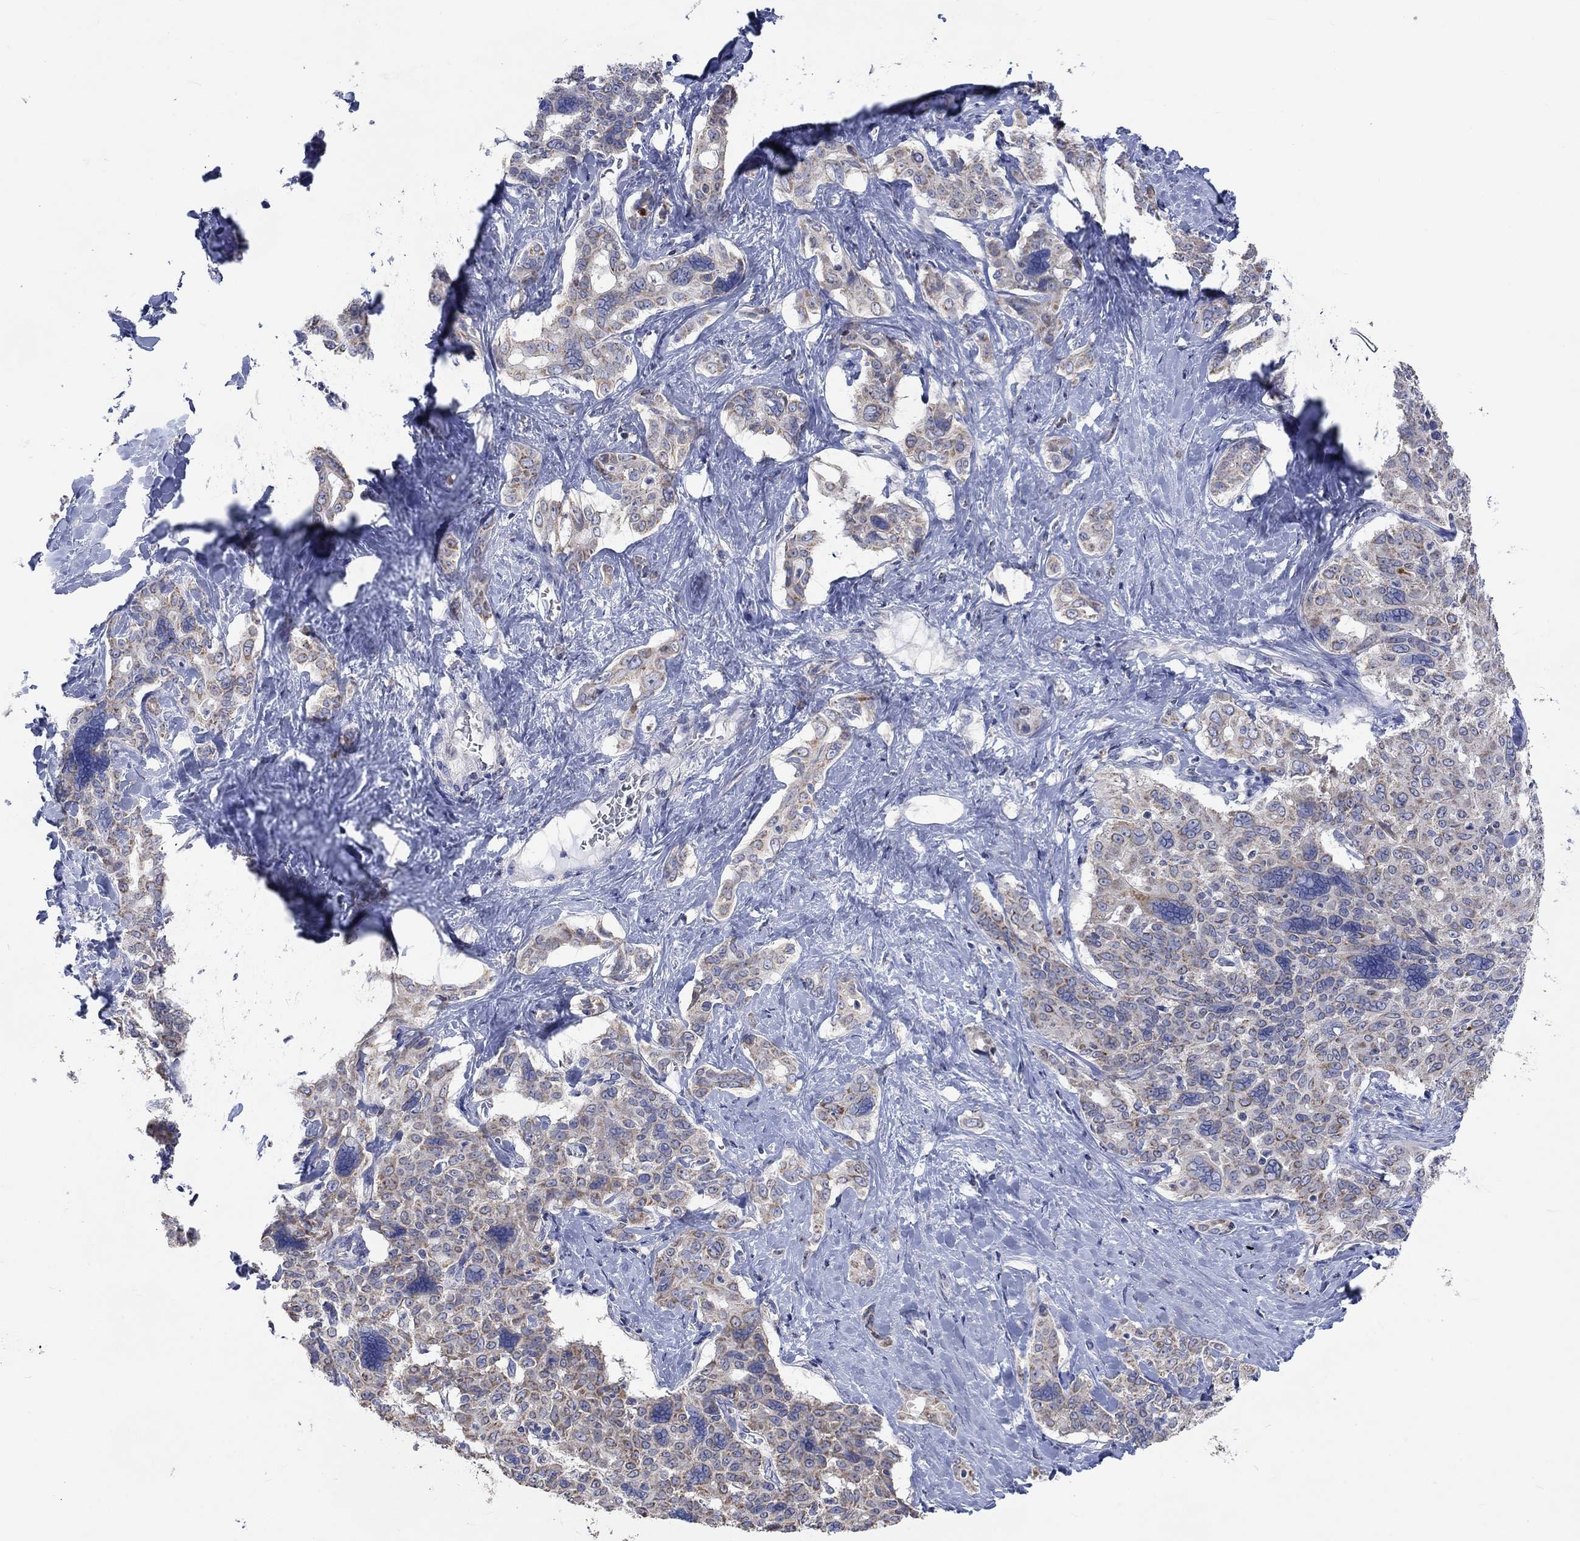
{"staining": {"intensity": "weak", "quantity": "<25%", "location": "cytoplasmic/membranous"}, "tissue": "liver cancer", "cell_type": "Tumor cells", "image_type": "cancer", "snomed": [{"axis": "morphology", "description": "Cholangiocarcinoma"}, {"axis": "topography", "description": "Liver"}], "caption": "The image demonstrates no staining of tumor cells in liver cholangiocarcinoma. Nuclei are stained in blue.", "gene": "UGT8", "patient": {"sex": "female", "age": 47}}